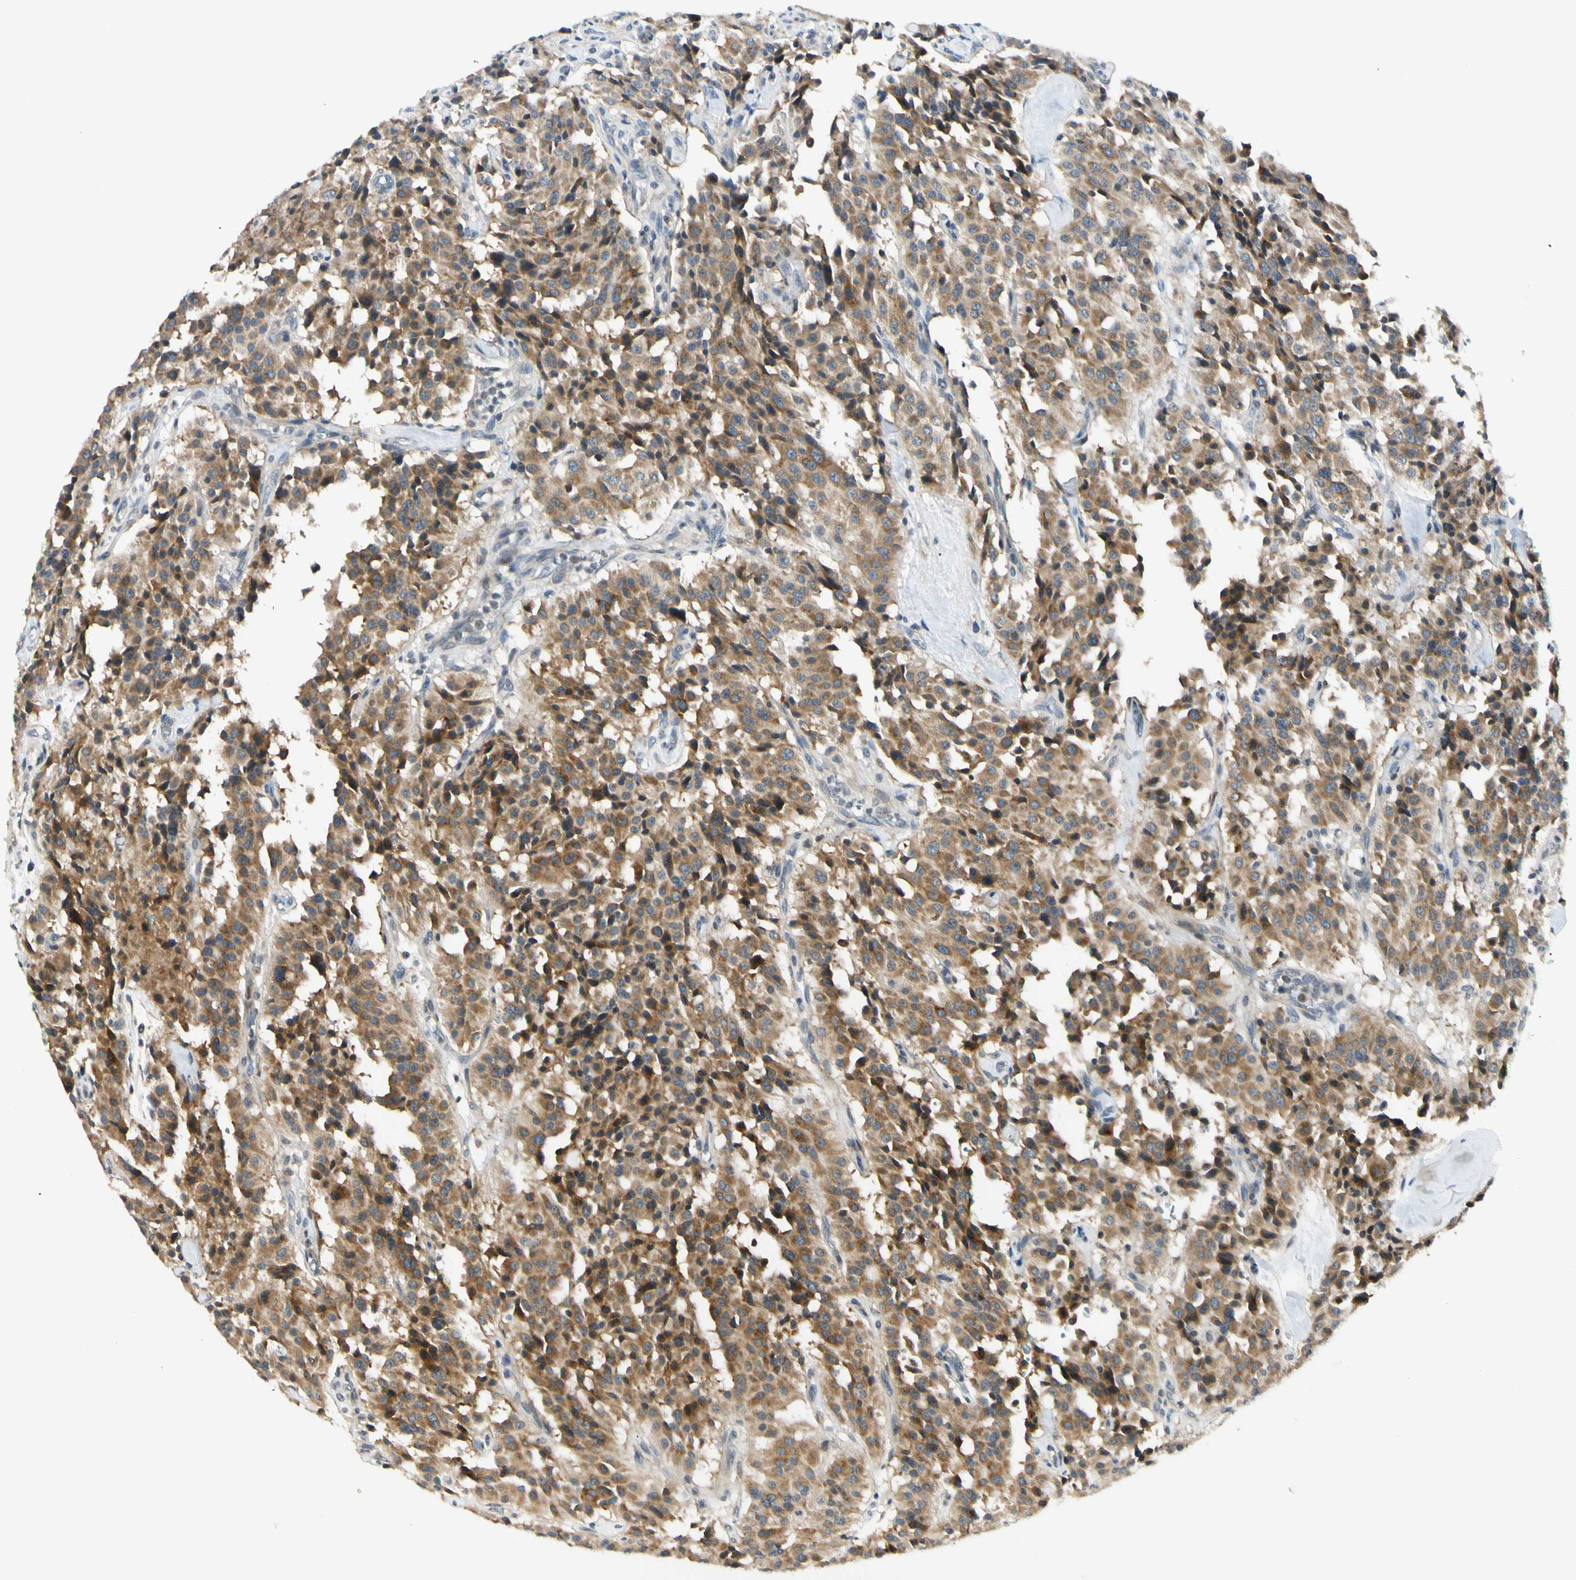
{"staining": {"intensity": "strong", "quantity": ">75%", "location": "cytoplasmic/membranous"}, "tissue": "carcinoid", "cell_type": "Tumor cells", "image_type": "cancer", "snomed": [{"axis": "morphology", "description": "Carcinoid, malignant, NOS"}, {"axis": "topography", "description": "Lung"}], "caption": "Immunohistochemical staining of carcinoid exhibits strong cytoplasmic/membranous protein positivity in approximately >75% of tumor cells. (Brightfield microscopy of DAB IHC at high magnification).", "gene": "RPS6KB2", "patient": {"sex": "male", "age": 30}}